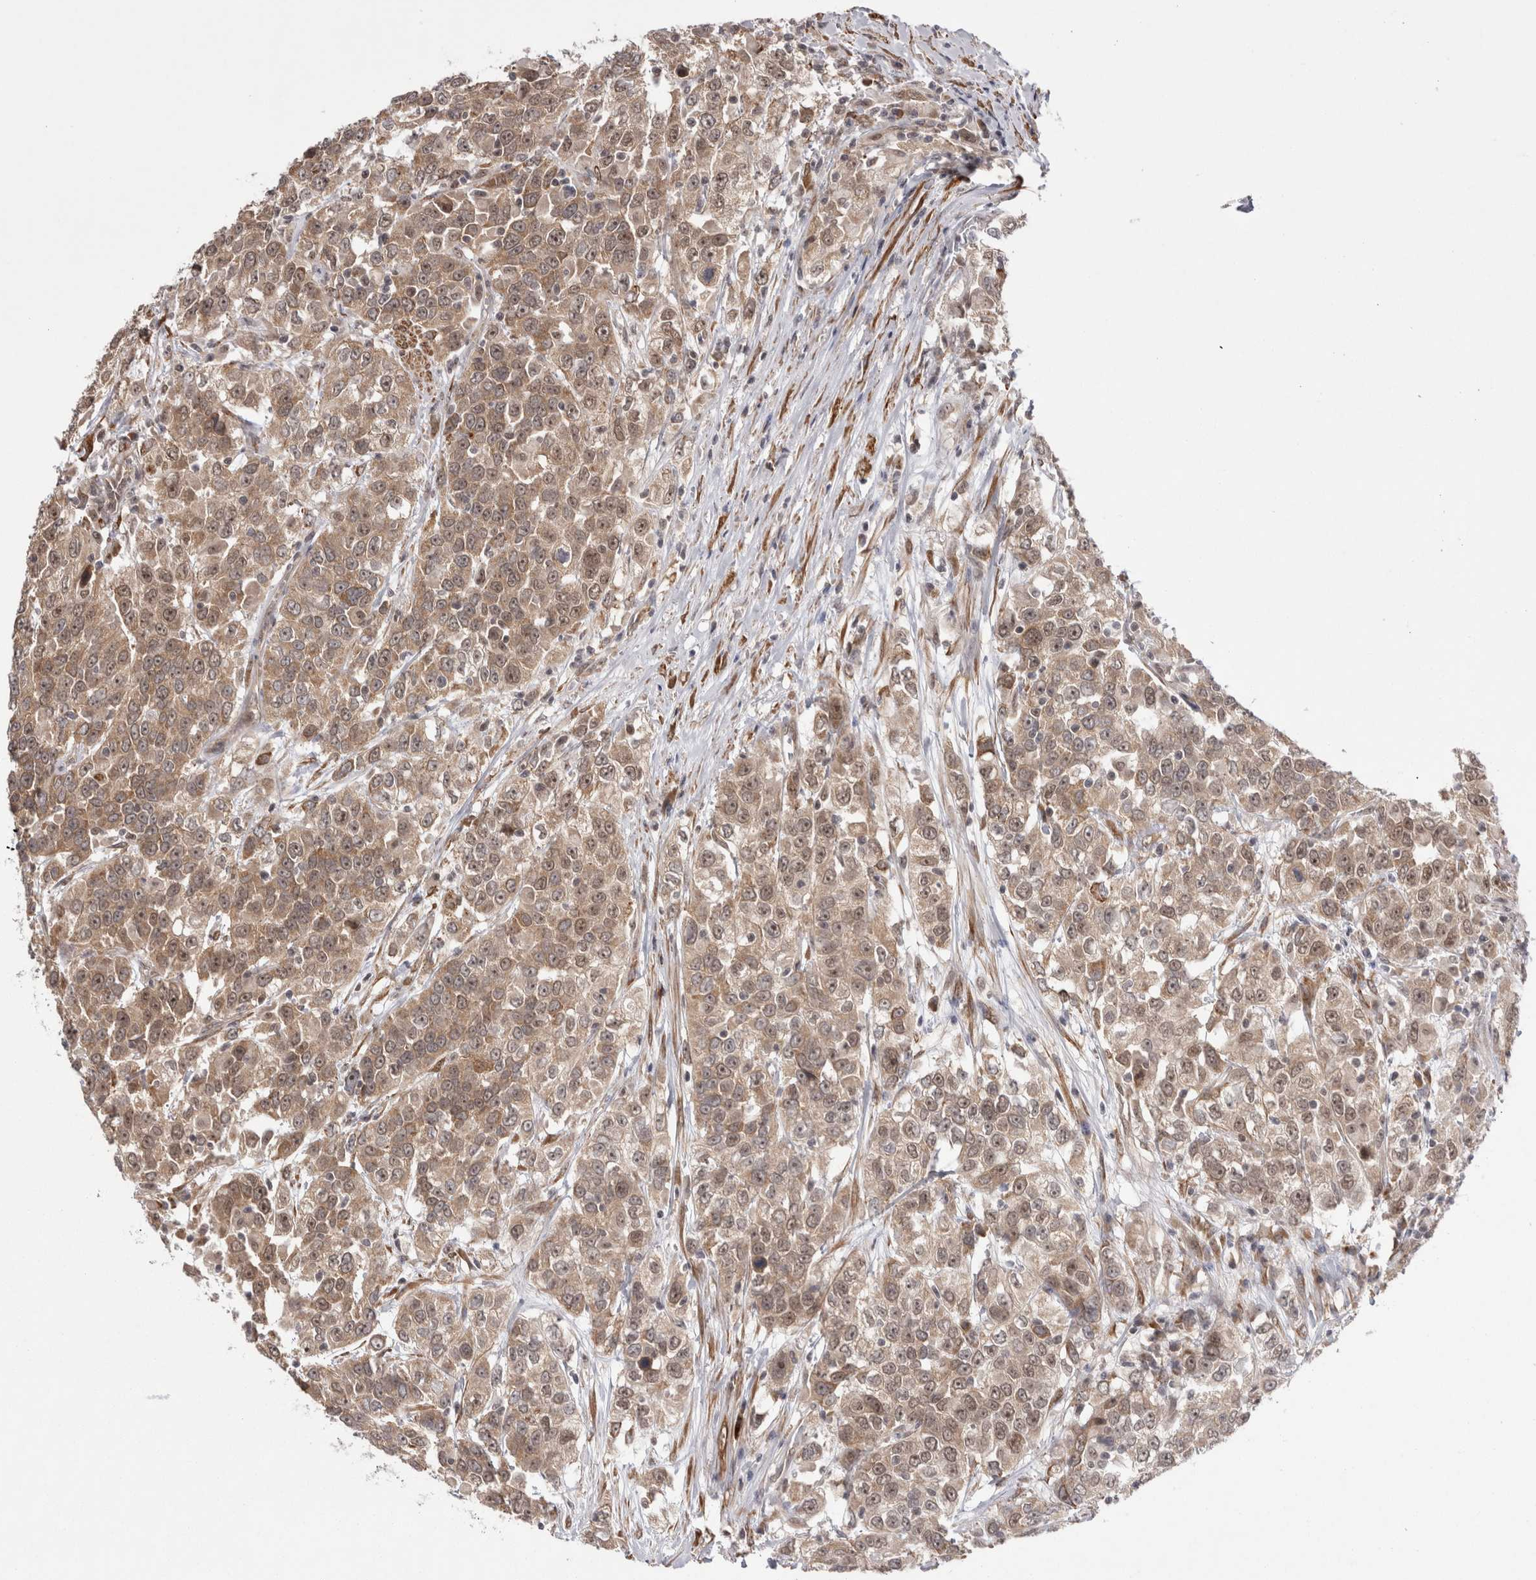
{"staining": {"intensity": "moderate", "quantity": ">75%", "location": "cytoplasmic/membranous"}, "tissue": "urothelial cancer", "cell_type": "Tumor cells", "image_type": "cancer", "snomed": [{"axis": "morphology", "description": "Urothelial carcinoma, High grade"}, {"axis": "topography", "description": "Urinary bladder"}], "caption": "High-grade urothelial carcinoma stained for a protein (brown) reveals moderate cytoplasmic/membranous positive expression in about >75% of tumor cells.", "gene": "EXOSC4", "patient": {"sex": "female", "age": 80}}